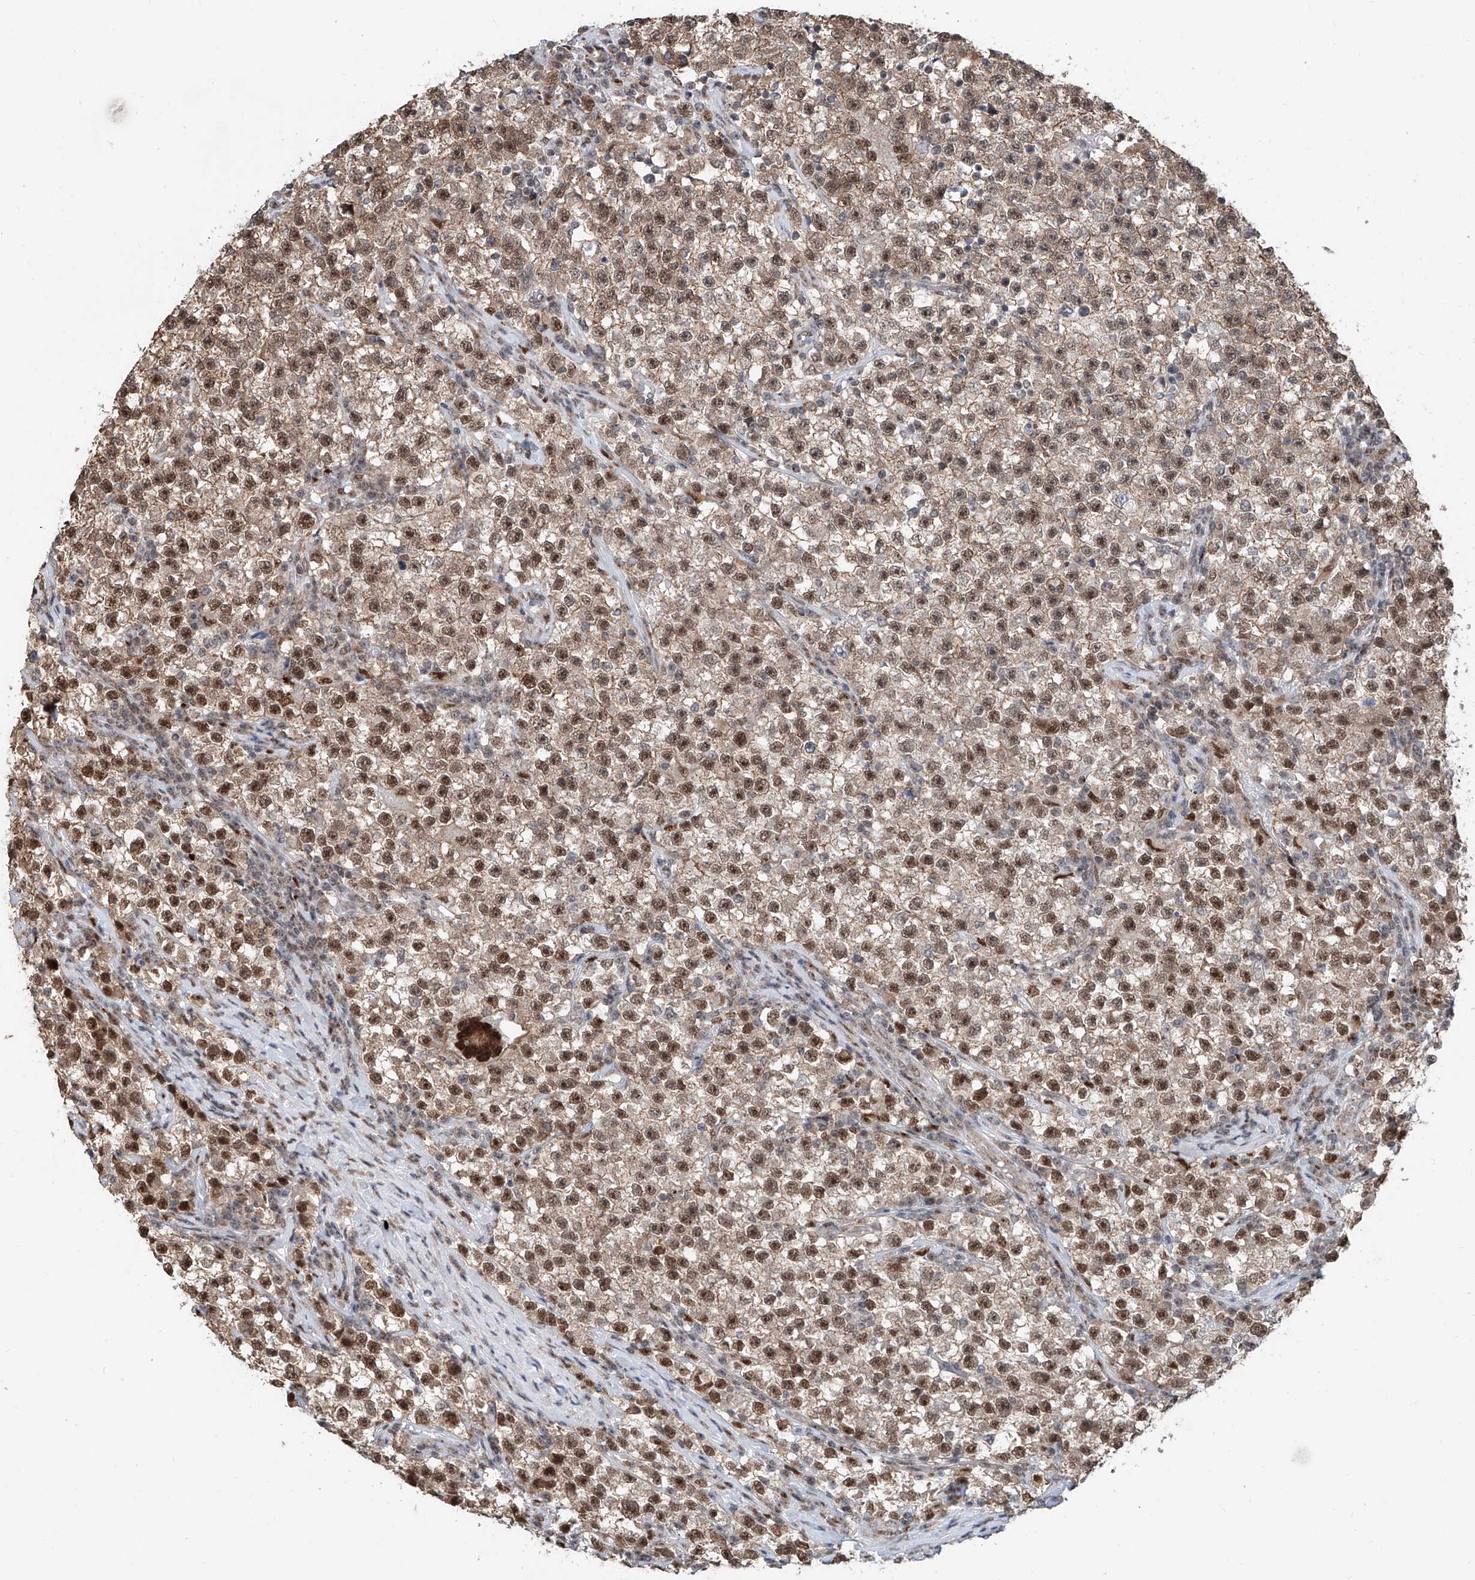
{"staining": {"intensity": "moderate", "quantity": ">75%", "location": "cytoplasmic/membranous,nuclear"}, "tissue": "testis cancer", "cell_type": "Tumor cells", "image_type": "cancer", "snomed": [{"axis": "morphology", "description": "Seminoma, NOS"}, {"axis": "topography", "description": "Testis"}], "caption": "IHC histopathology image of neoplastic tissue: testis cancer (seminoma) stained using immunohistochemistry reveals medium levels of moderate protein expression localized specifically in the cytoplasmic/membranous and nuclear of tumor cells, appearing as a cytoplasmic/membranous and nuclear brown color.", "gene": "SDE2", "patient": {"sex": "male", "age": 22}}